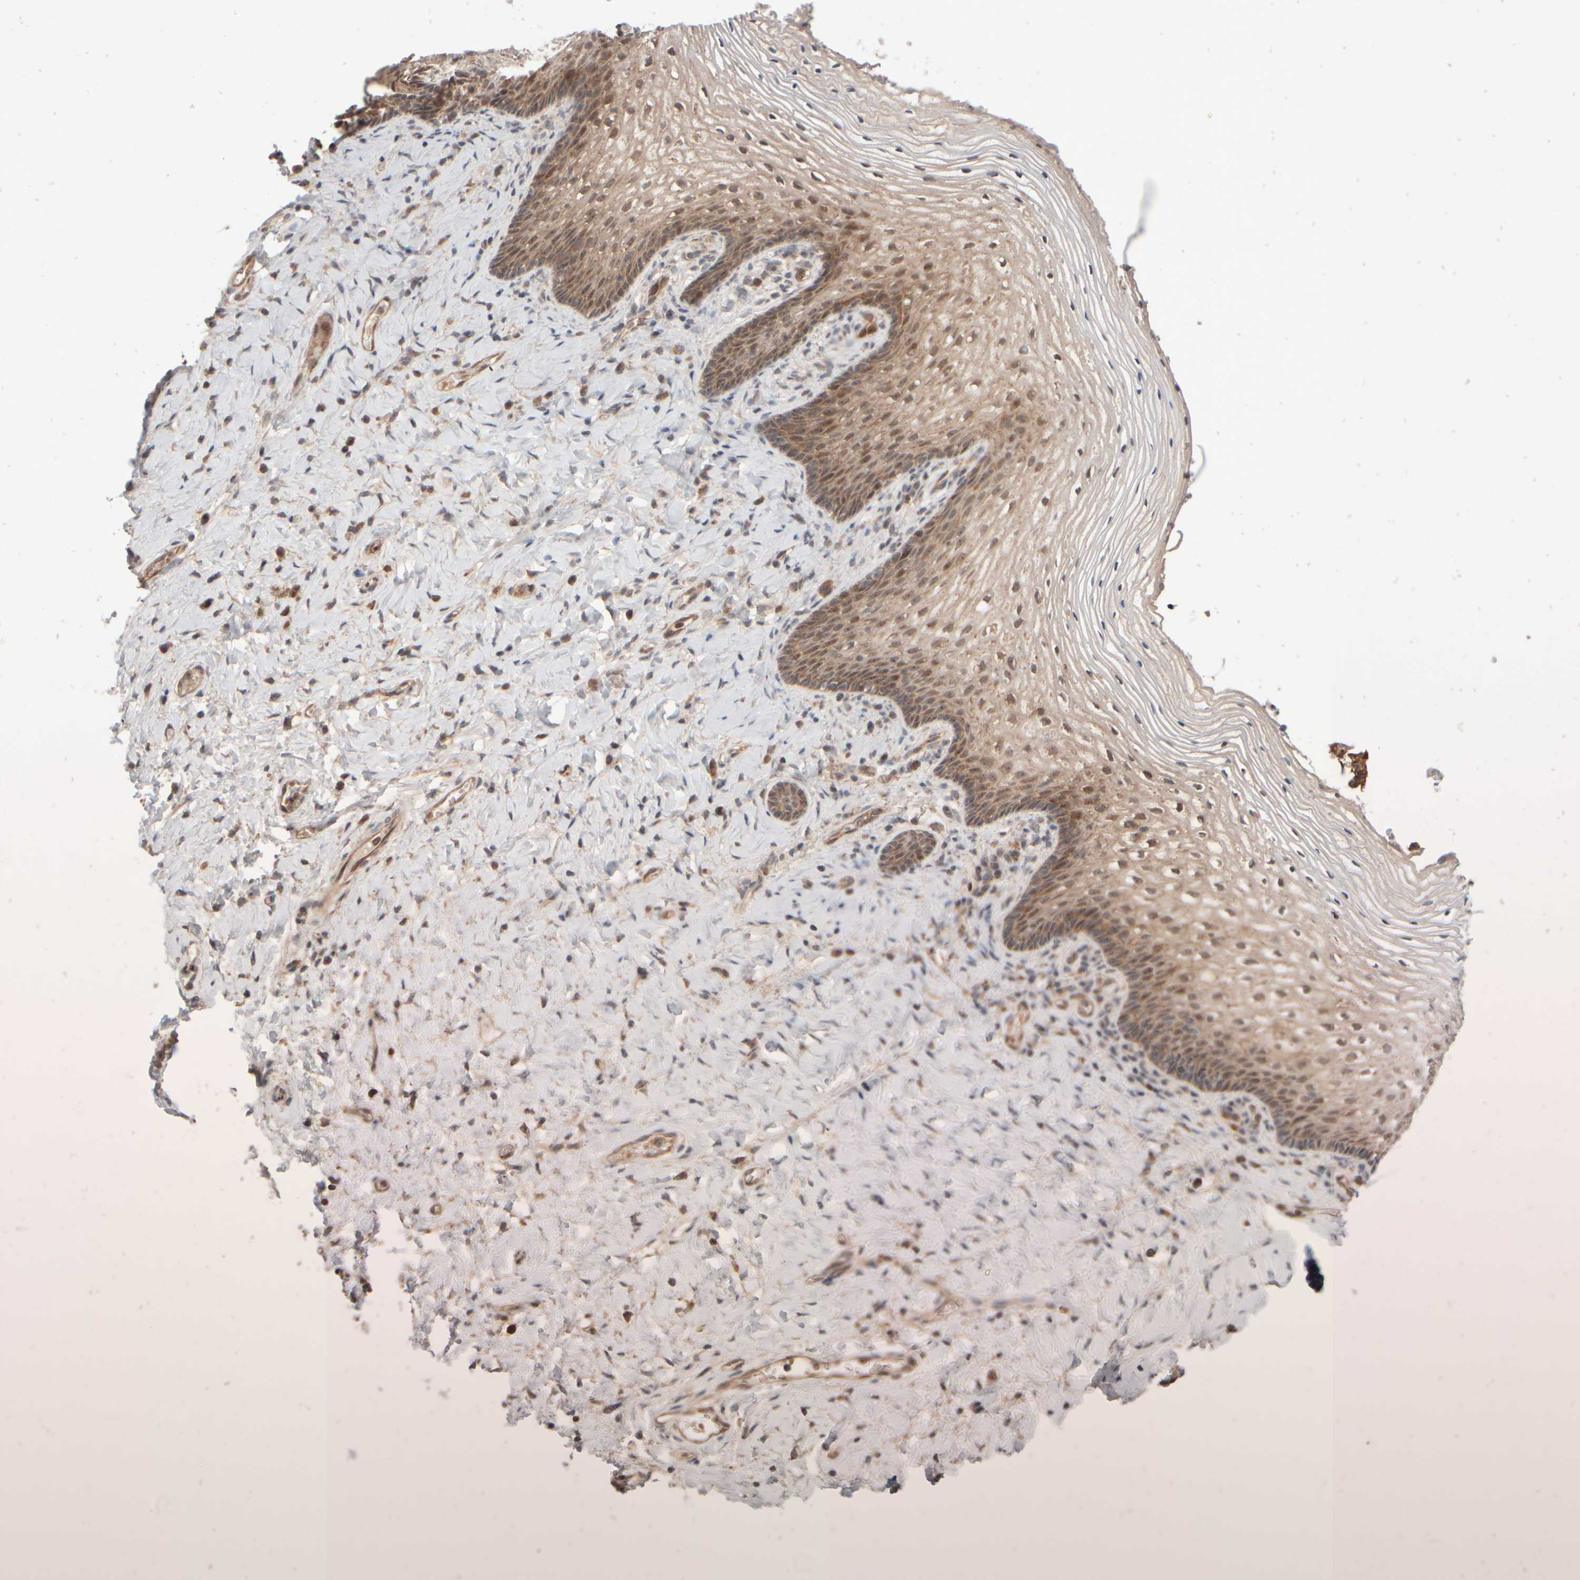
{"staining": {"intensity": "moderate", "quantity": "25%-75%", "location": "cytoplasmic/membranous,nuclear"}, "tissue": "vagina", "cell_type": "Squamous epithelial cells", "image_type": "normal", "snomed": [{"axis": "morphology", "description": "Normal tissue, NOS"}, {"axis": "topography", "description": "Vagina"}], "caption": "Protein expression analysis of unremarkable vagina demonstrates moderate cytoplasmic/membranous,nuclear staining in about 25%-75% of squamous epithelial cells. (Brightfield microscopy of DAB IHC at high magnification).", "gene": "ABHD11", "patient": {"sex": "female", "age": 60}}